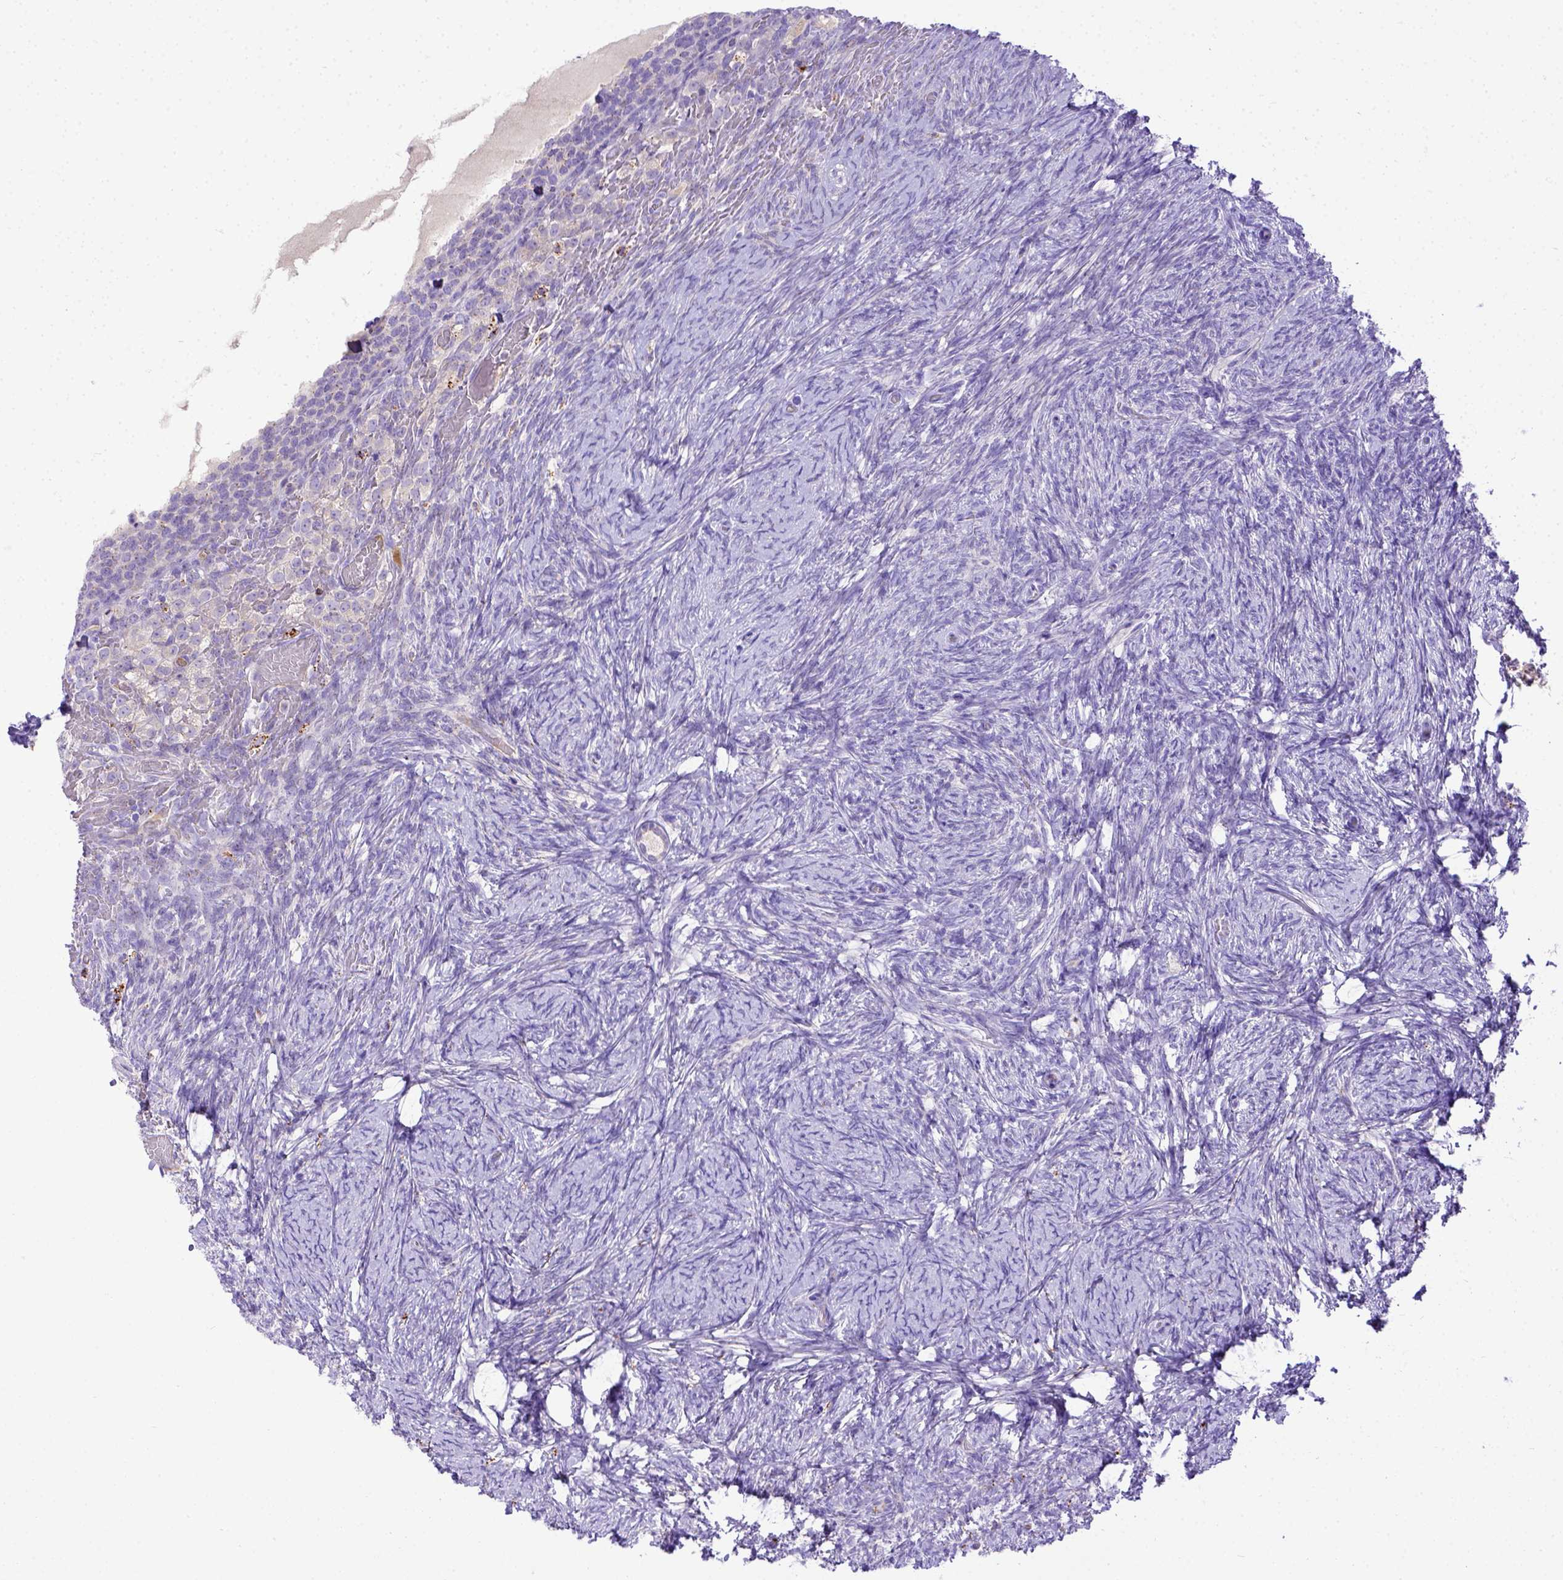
{"staining": {"intensity": "negative", "quantity": "none", "location": "none"}, "tissue": "ovary", "cell_type": "Follicle cells", "image_type": "normal", "snomed": [{"axis": "morphology", "description": "Normal tissue, NOS"}, {"axis": "topography", "description": "Ovary"}], "caption": "High power microscopy micrograph of an immunohistochemistry photomicrograph of normal ovary, revealing no significant positivity in follicle cells.", "gene": "CFAP300", "patient": {"sex": "female", "age": 34}}